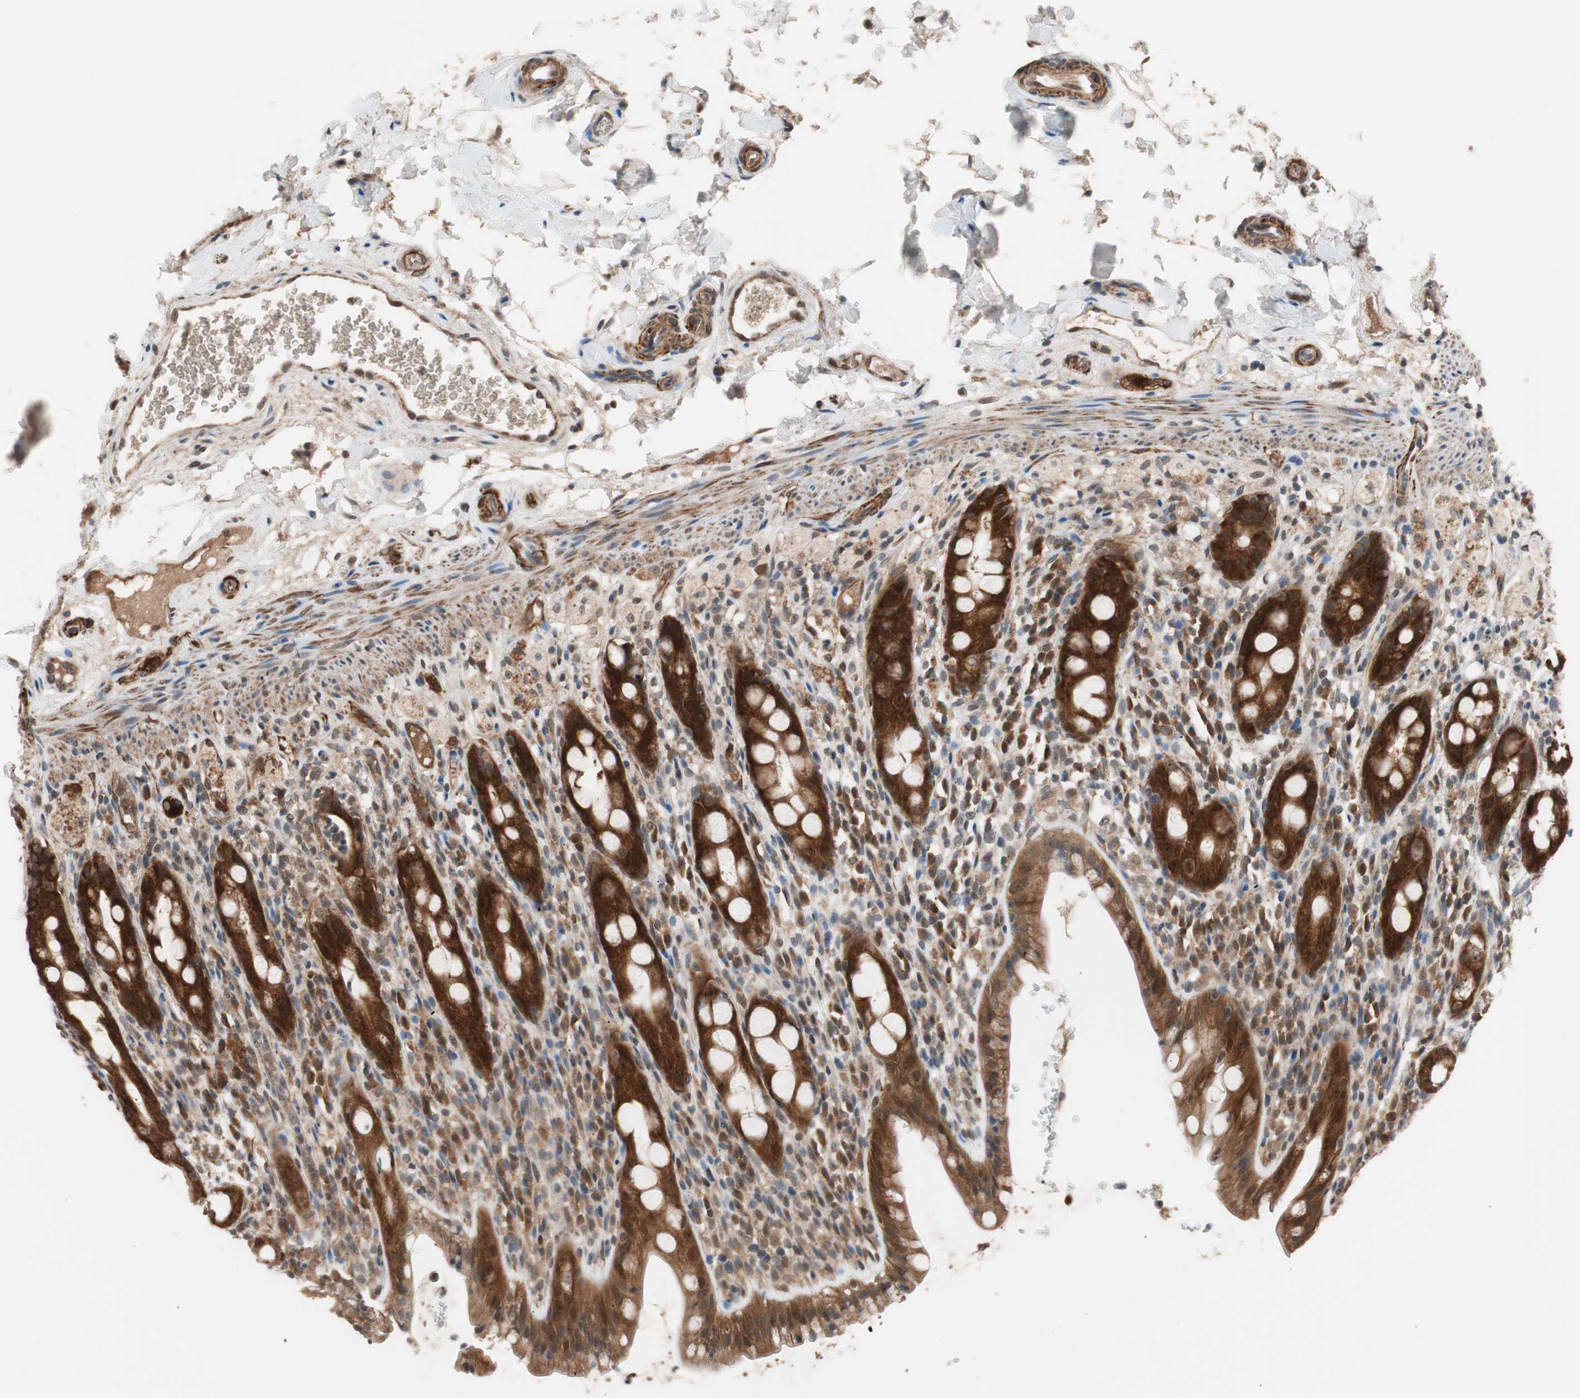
{"staining": {"intensity": "strong", "quantity": ">75%", "location": "cytoplasmic/membranous"}, "tissue": "rectum", "cell_type": "Glandular cells", "image_type": "normal", "snomed": [{"axis": "morphology", "description": "Normal tissue, NOS"}, {"axis": "topography", "description": "Rectum"}], "caption": "Immunohistochemistry image of normal rectum: rectum stained using immunohistochemistry reveals high levels of strong protein expression localized specifically in the cytoplasmic/membranous of glandular cells, appearing as a cytoplasmic/membranous brown color.", "gene": "HMBS", "patient": {"sex": "male", "age": 44}}